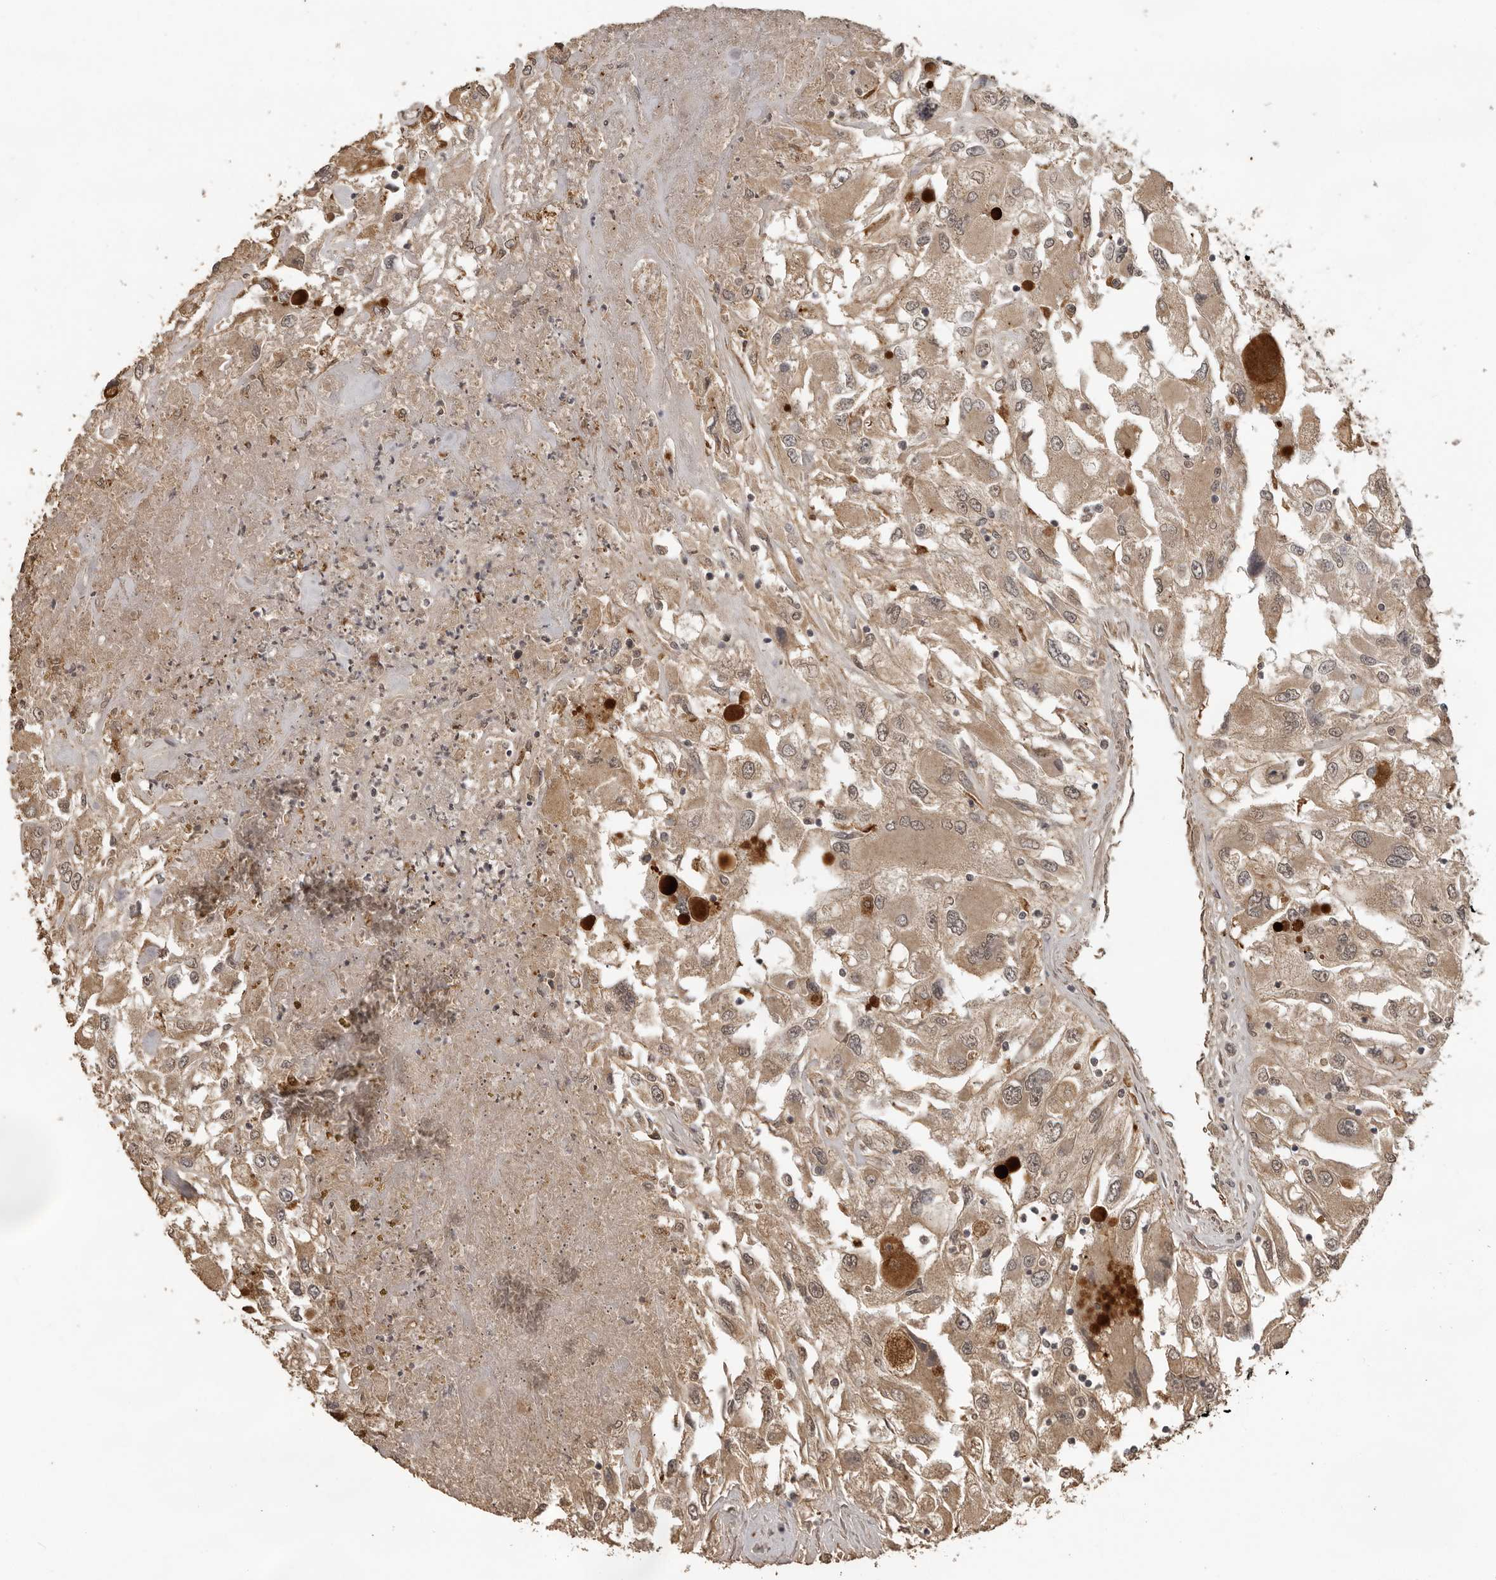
{"staining": {"intensity": "moderate", "quantity": ">75%", "location": "cytoplasmic/membranous"}, "tissue": "renal cancer", "cell_type": "Tumor cells", "image_type": "cancer", "snomed": [{"axis": "morphology", "description": "Adenocarcinoma, NOS"}, {"axis": "topography", "description": "Kidney"}], "caption": "Renal cancer stained with a protein marker reveals moderate staining in tumor cells.", "gene": "CTF1", "patient": {"sex": "female", "age": 52}}